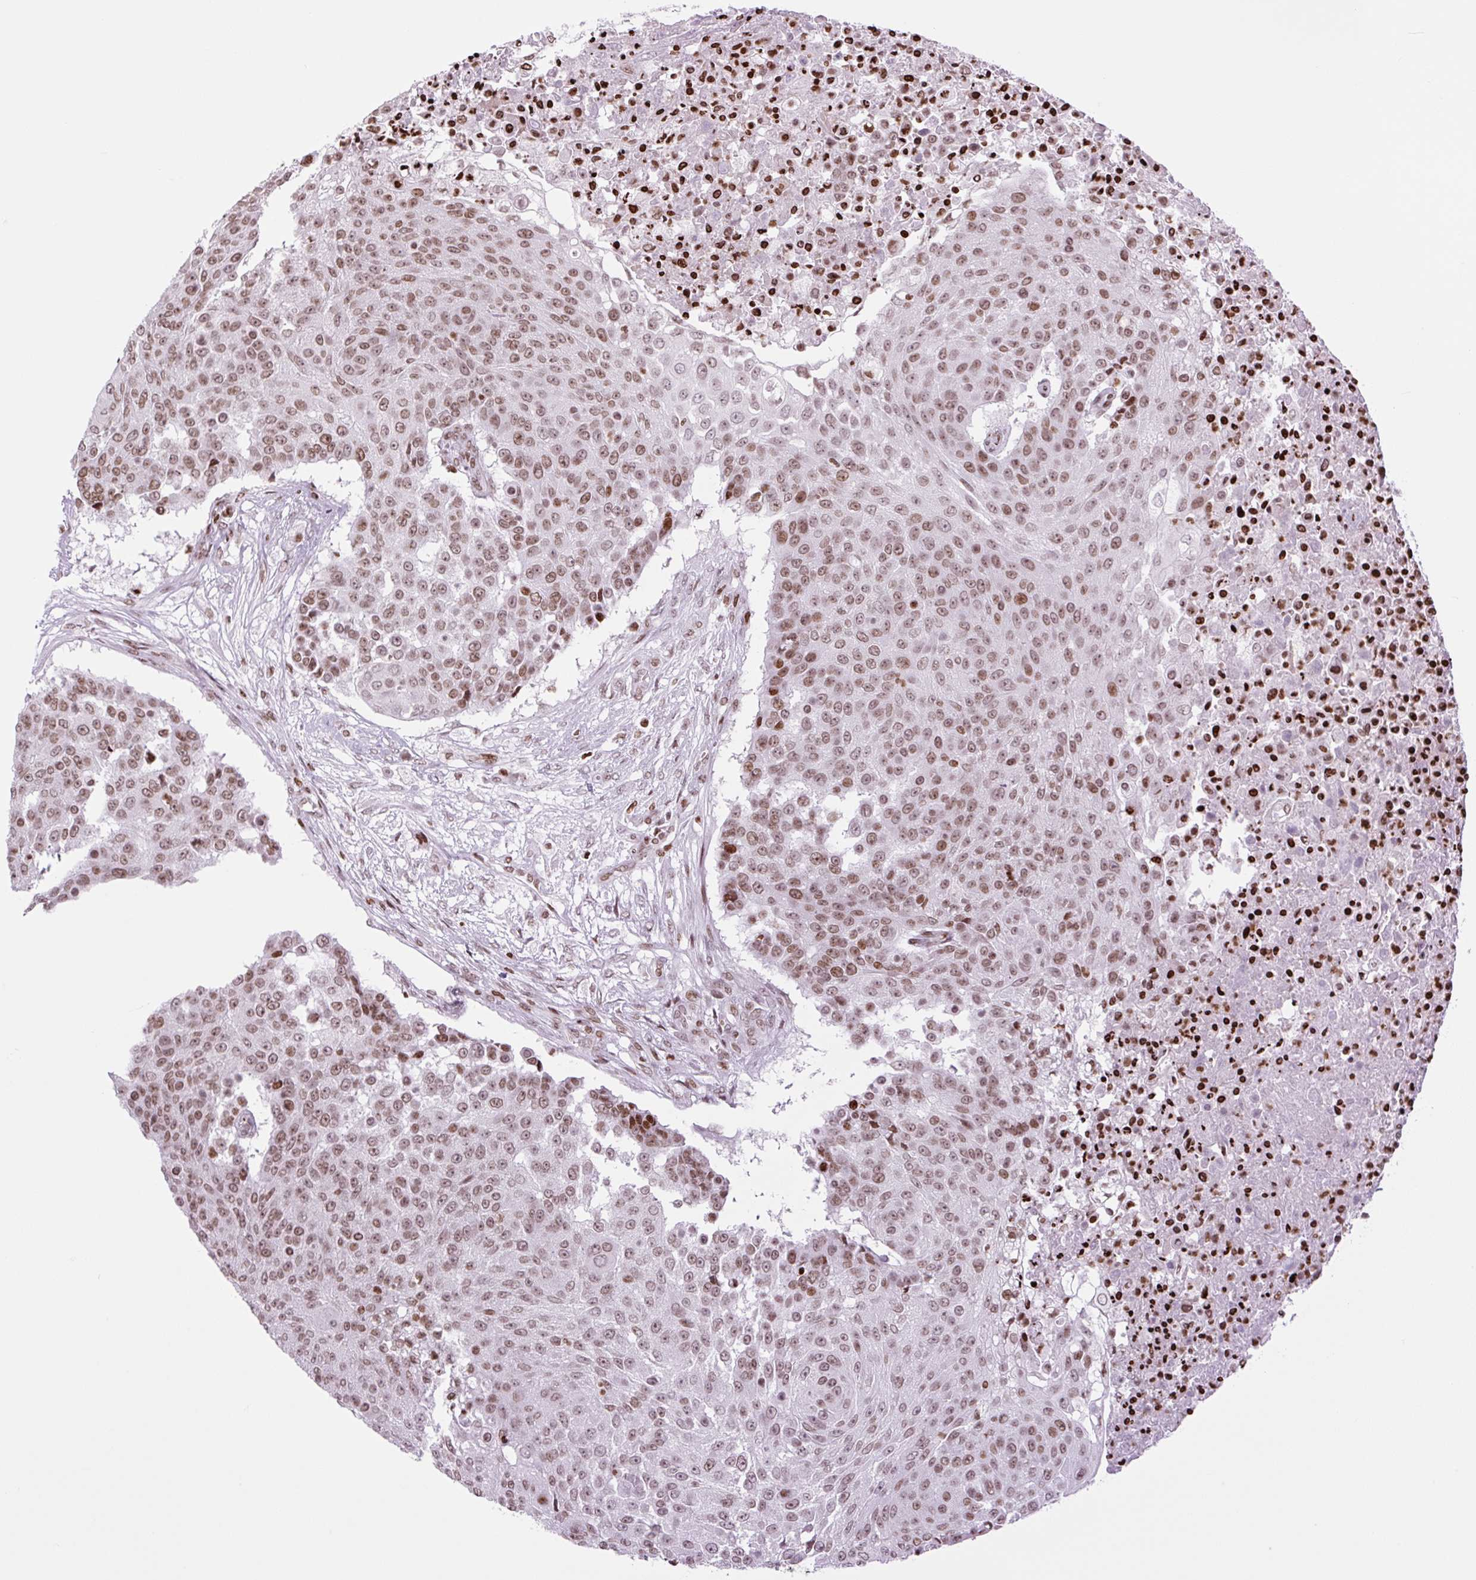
{"staining": {"intensity": "moderate", "quantity": ">75%", "location": "nuclear"}, "tissue": "urothelial cancer", "cell_type": "Tumor cells", "image_type": "cancer", "snomed": [{"axis": "morphology", "description": "Urothelial carcinoma, High grade"}, {"axis": "topography", "description": "Urinary bladder"}], "caption": "Protein expression analysis of high-grade urothelial carcinoma displays moderate nuclear positivity in approximately >75% of tumor cells.", "gene": "H1-3", "patient": {"sex": "female", "age": 63}}